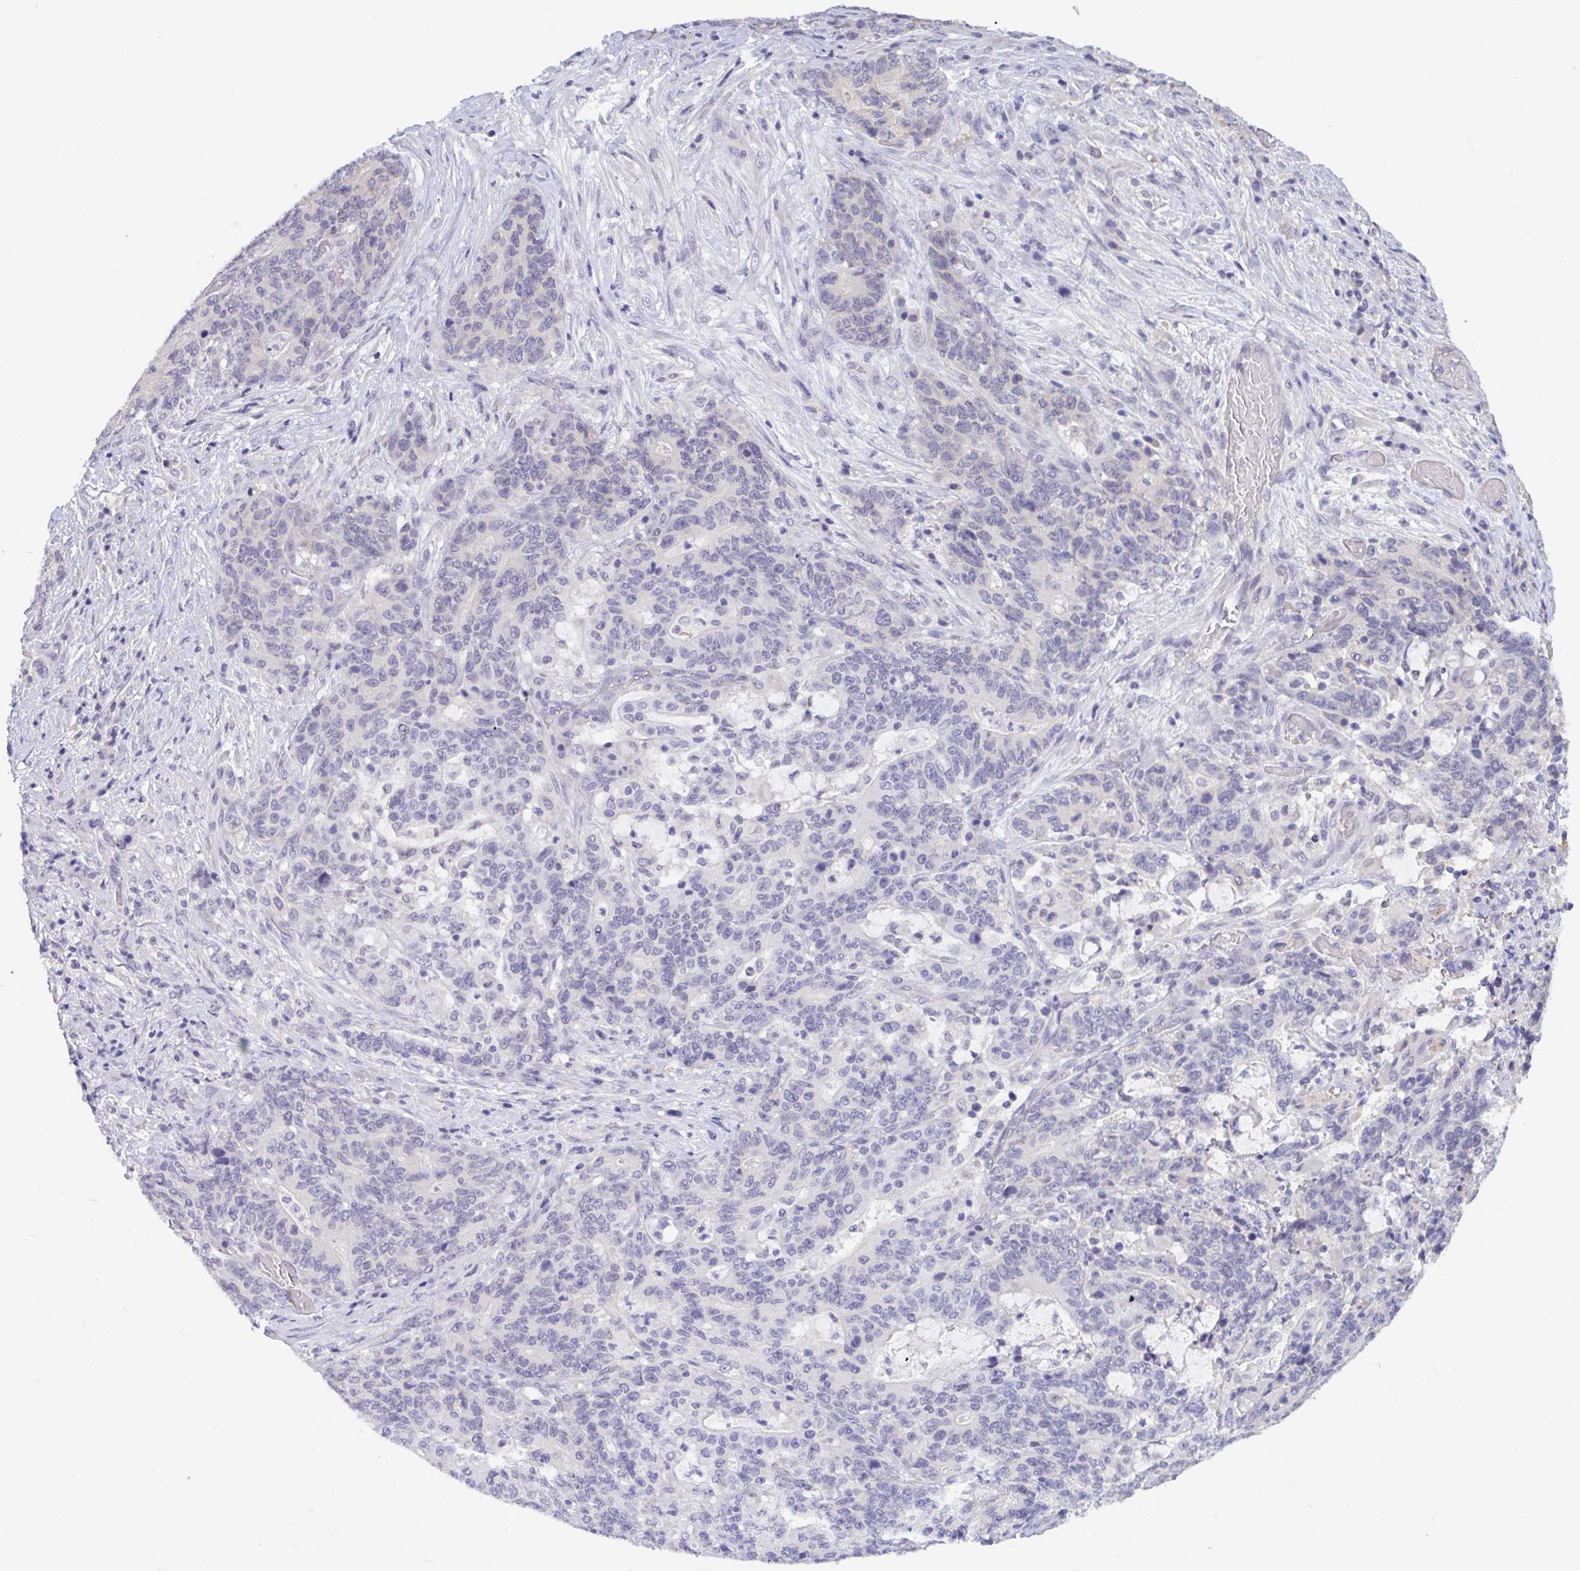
{"staining": {"intensity": "negative", "quantity": "none", "location": "none"}, "tissue": "stomach cancer", "cell_type": "Tumor cells", "image_type": "cancer", "snomed": [{"axis": "morphology", "description": "Normal tissue, NOS"}, {"axis": "morphology", "description": "Adenocarcinoma, NOS"}, {"axis": "topography", "description": "Stomach"}], "caption": "DAB (3,3'-diaminobenzidine) immunohistochemical staining of adenocarcinoma (stomach) shows no significant expression in tumor cells. (Brightfield microscopy of DAB (3,3'-diaminobenzidine) immunohistochemistry (IHC) at high magnification).", "gene": "SERPINB13", "patient": {"sex": "female", "age": 64}}